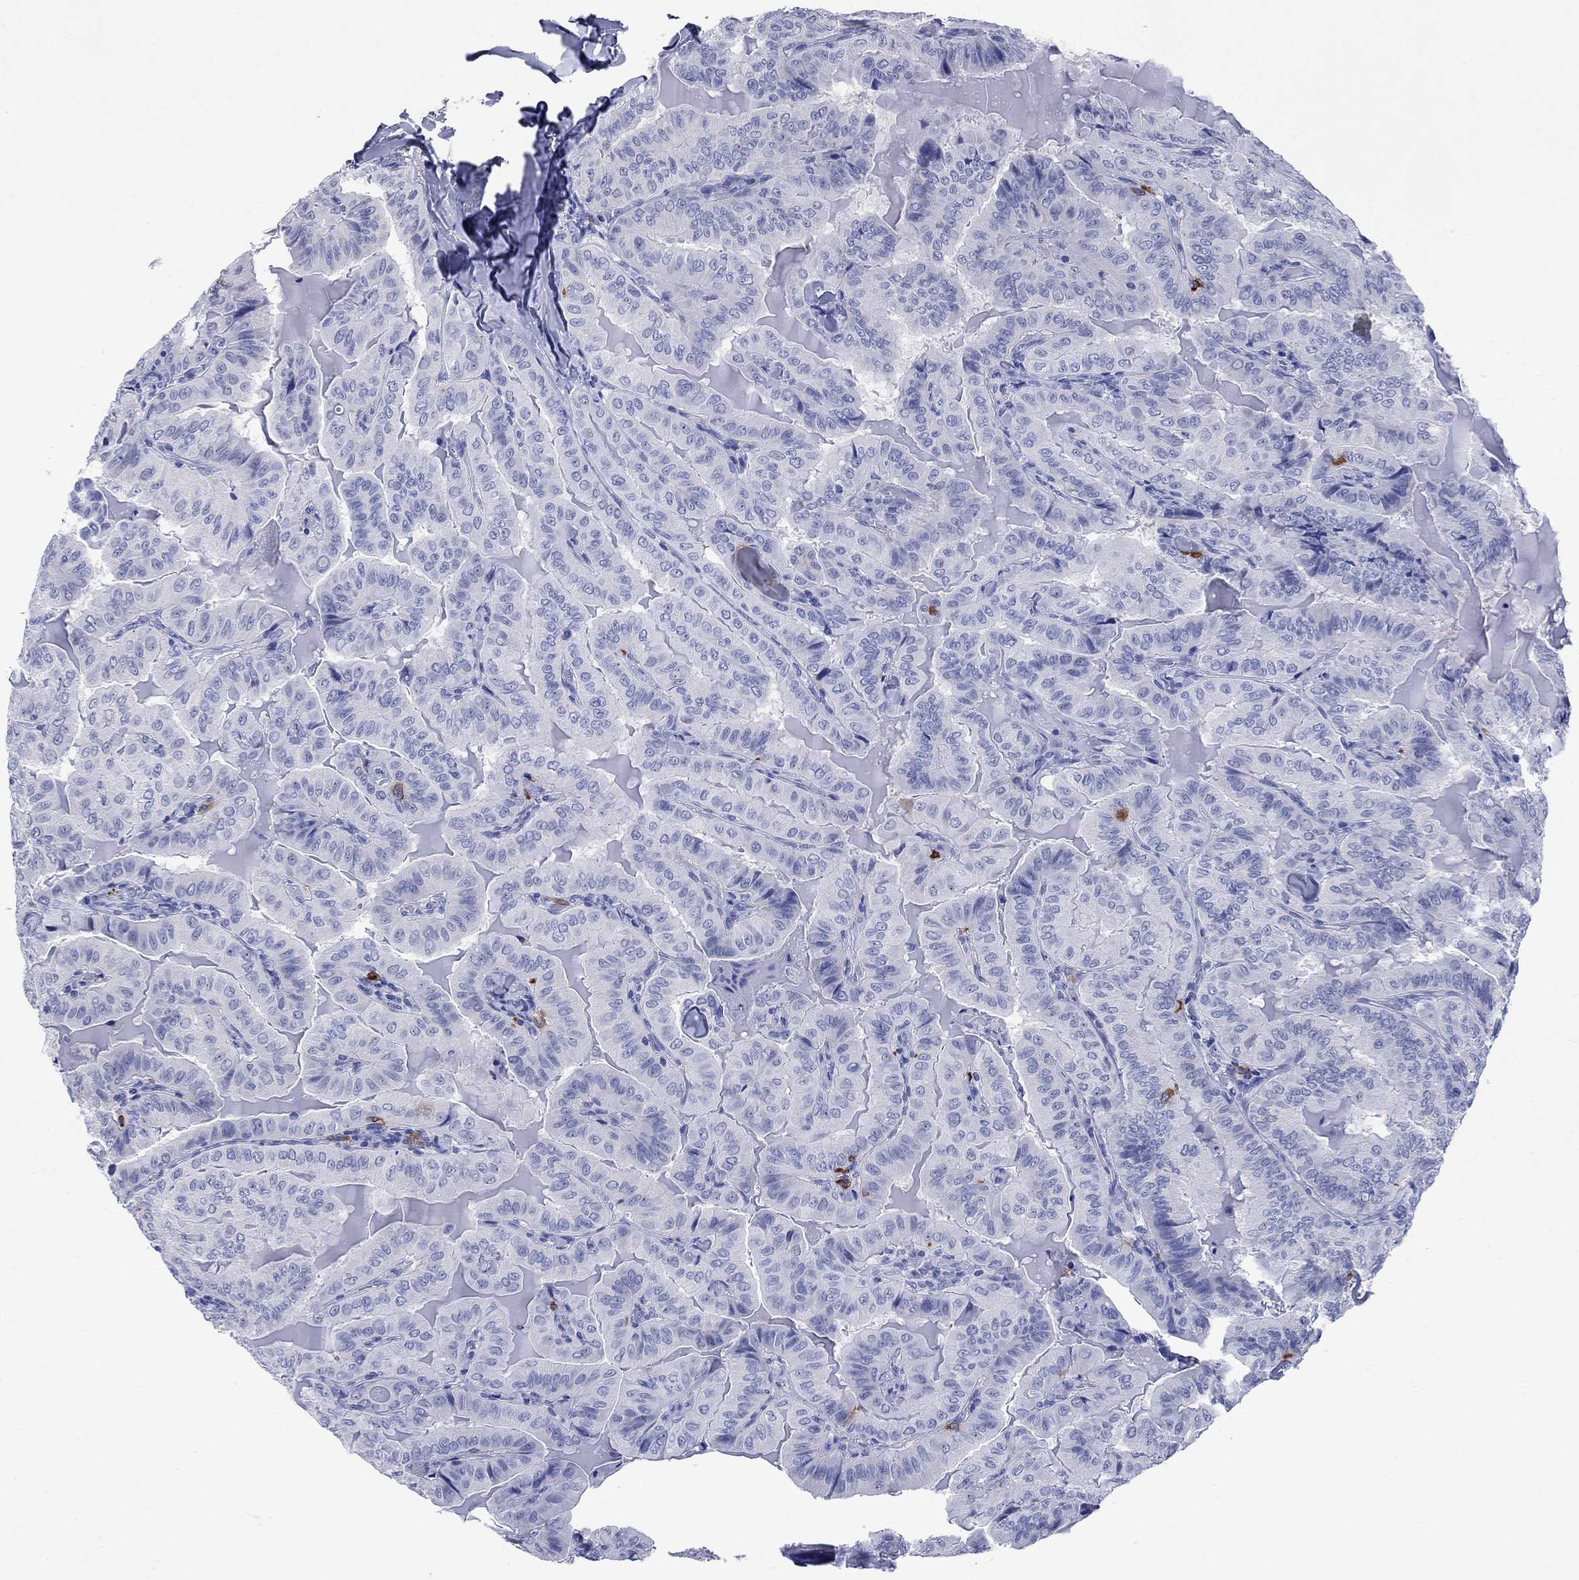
{"staining": {"intensity": "moderate", "quantity": "<25%", "location": "cytoplasmic/membranous"}, "tissue": "thyroid cancer", "cell_type": "Tumor cells", "image_type": "cancer", "snomed": [{"axis": "morphology", "description": "Papillary adenocarcinoma, NOS"}, {"axis": "topography", "description": "Thyroid gland"}], "caption": "The micrograph displays staining of thyroid papillary adenocarcinoma, revealing moderate cytoplasmic/membranous protein staining (brown color) within tumor cells.", "gene": "TACC3", "patient": {"sex": "female", "age": 68}}